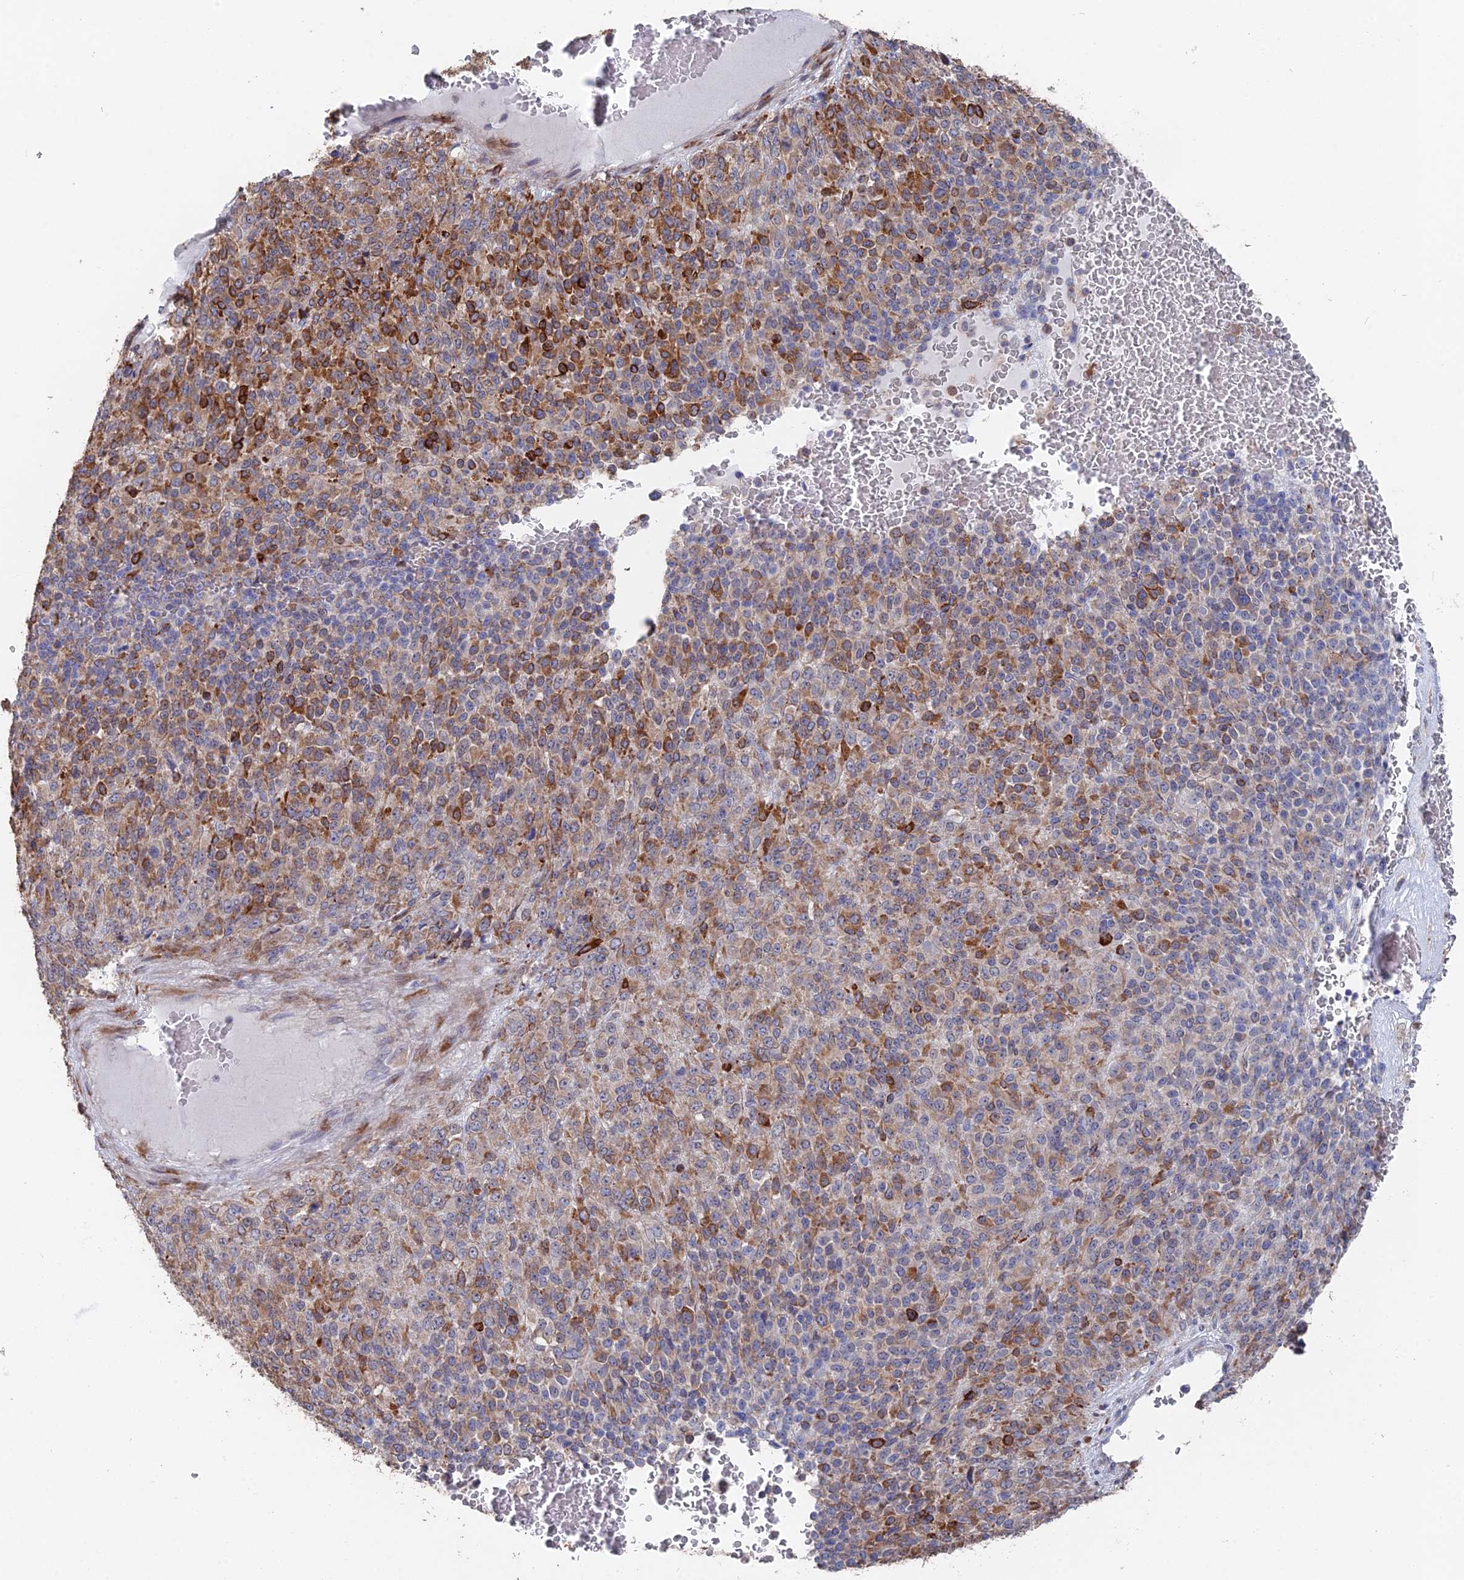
{"staining": {"intensity": "moderate", "quantity": "25%-75%", "location": "cytoplasmic/membranous"}, "tissue": "melanoma", "cell_type": "Tumor cells", "image_type": "cancer", "snomed": [{"axis": "morphology", "description": "Malignant melanoma, Metastatic site"}, {"axis": "topography", "description": "Brain"}], "caption": "IHC image of neoplastic tissue: malignant melanoma (metastatic site) stained using immunohistochemistry displays medium levels of moderate protein expression localized specifically in the cytoplasmic/membranous of tumor cells, appearing as a cytoplasmic/membranous brown color.", "gene": "SEMG2", "patient": {"sex": "female", "age": 56}}